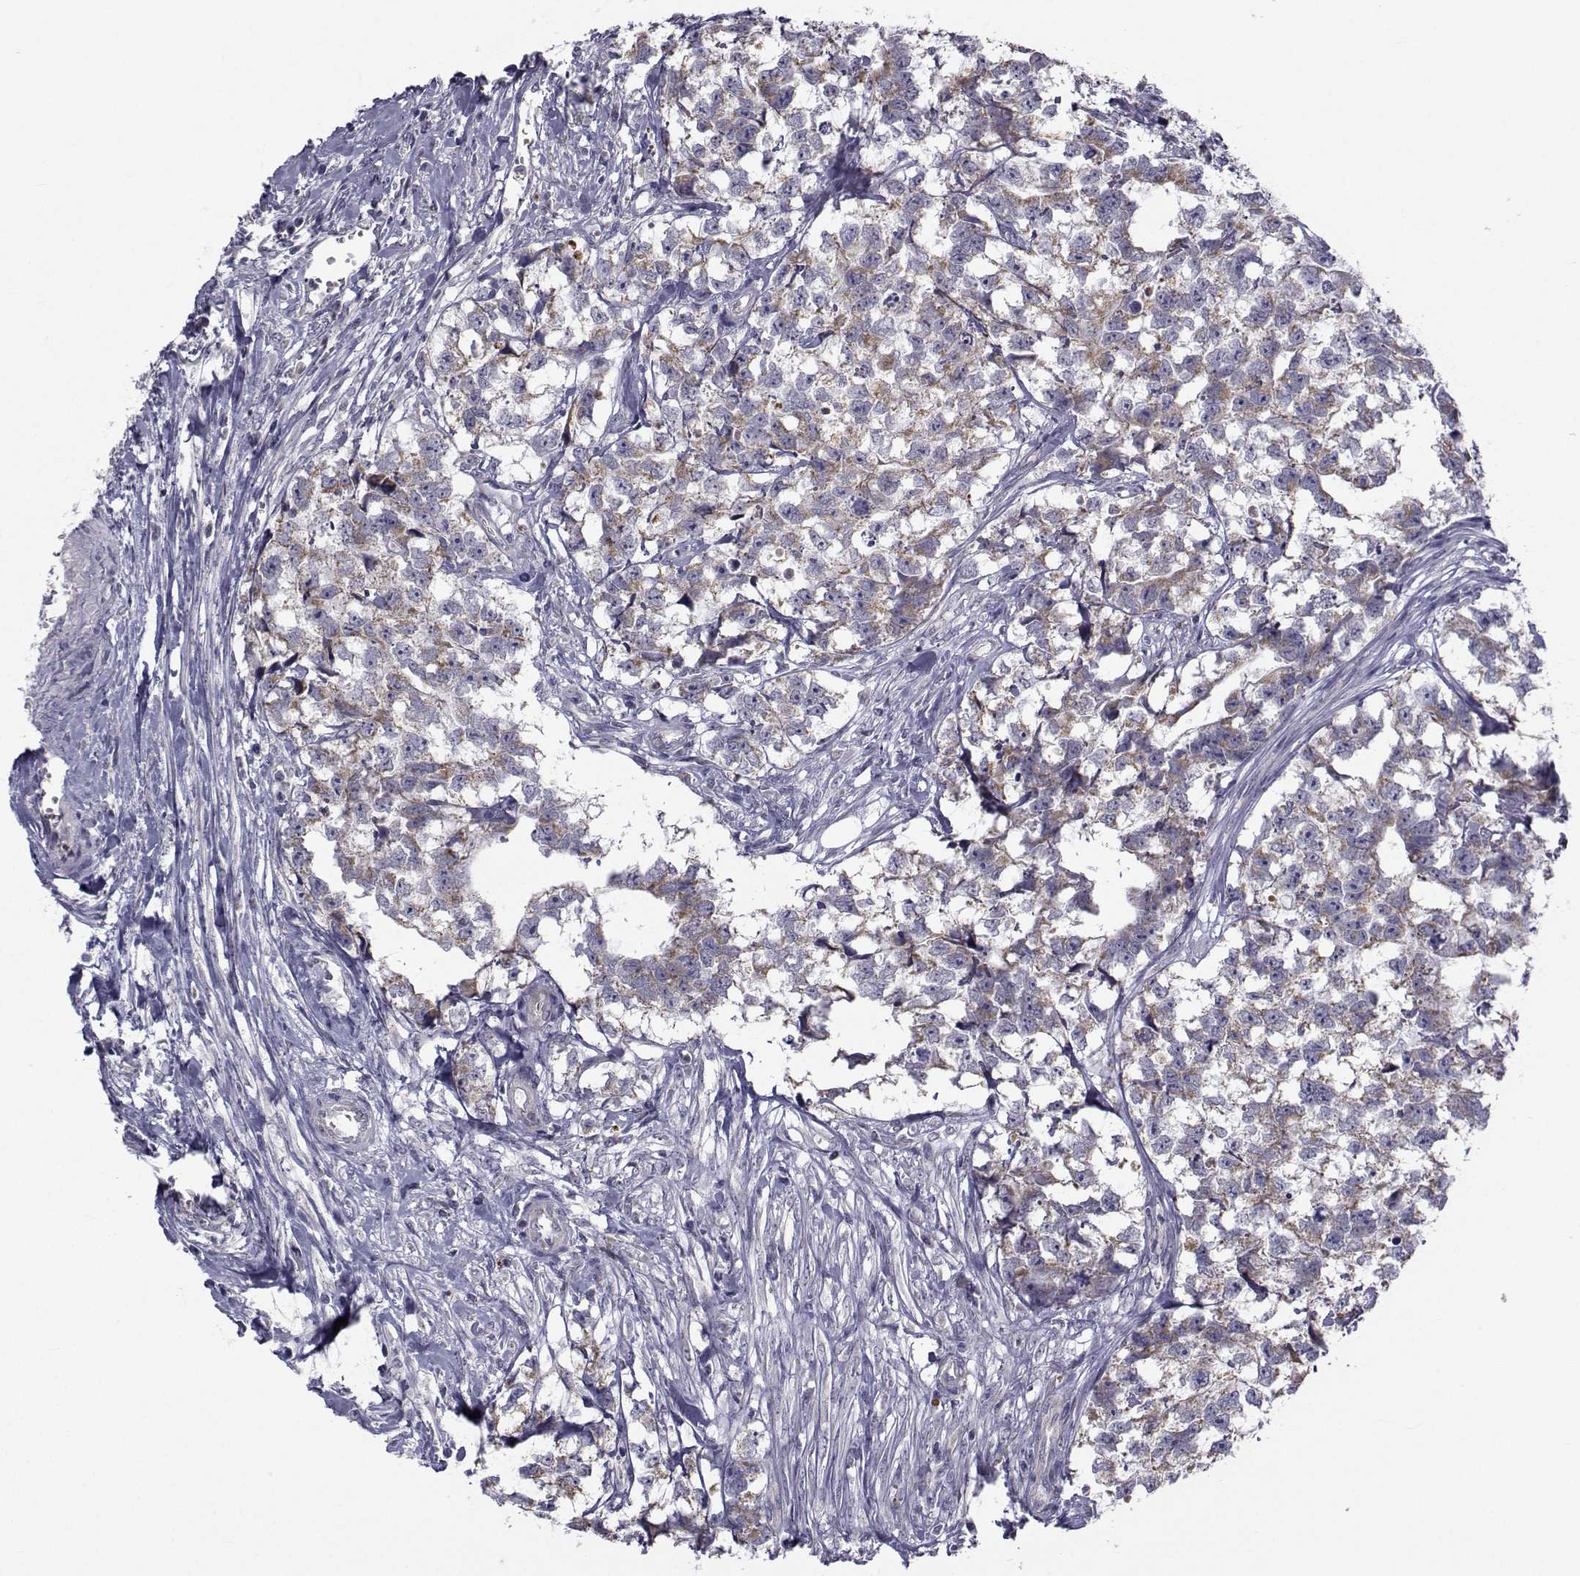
{"staining": {"intensity": "weak", "quantity": "25%-75%", "location": "cytoplasmic/membranous"}, "tissue": "testis cancer", "cell_type": "Tumor cells", "image_type": "cancer", "snomed": [{"axis": "morphology", "description": "Carcinoma, Embryonal, NOS"}, {"axis": "morphology", "description": "Teratoma, malignant, NOS"}, {"axis": "topography", "description": "Testis"}], "caption": "Approximately 25%-75% of tumor cells in human testis cancer (malignant teratoma) demonstrate weak cytoplasmic/membranous protein staining as visualized by brown immunohistochemical staining.", "gene": "ANGPT1", "patient": {"sex": "male", "age": 44}}